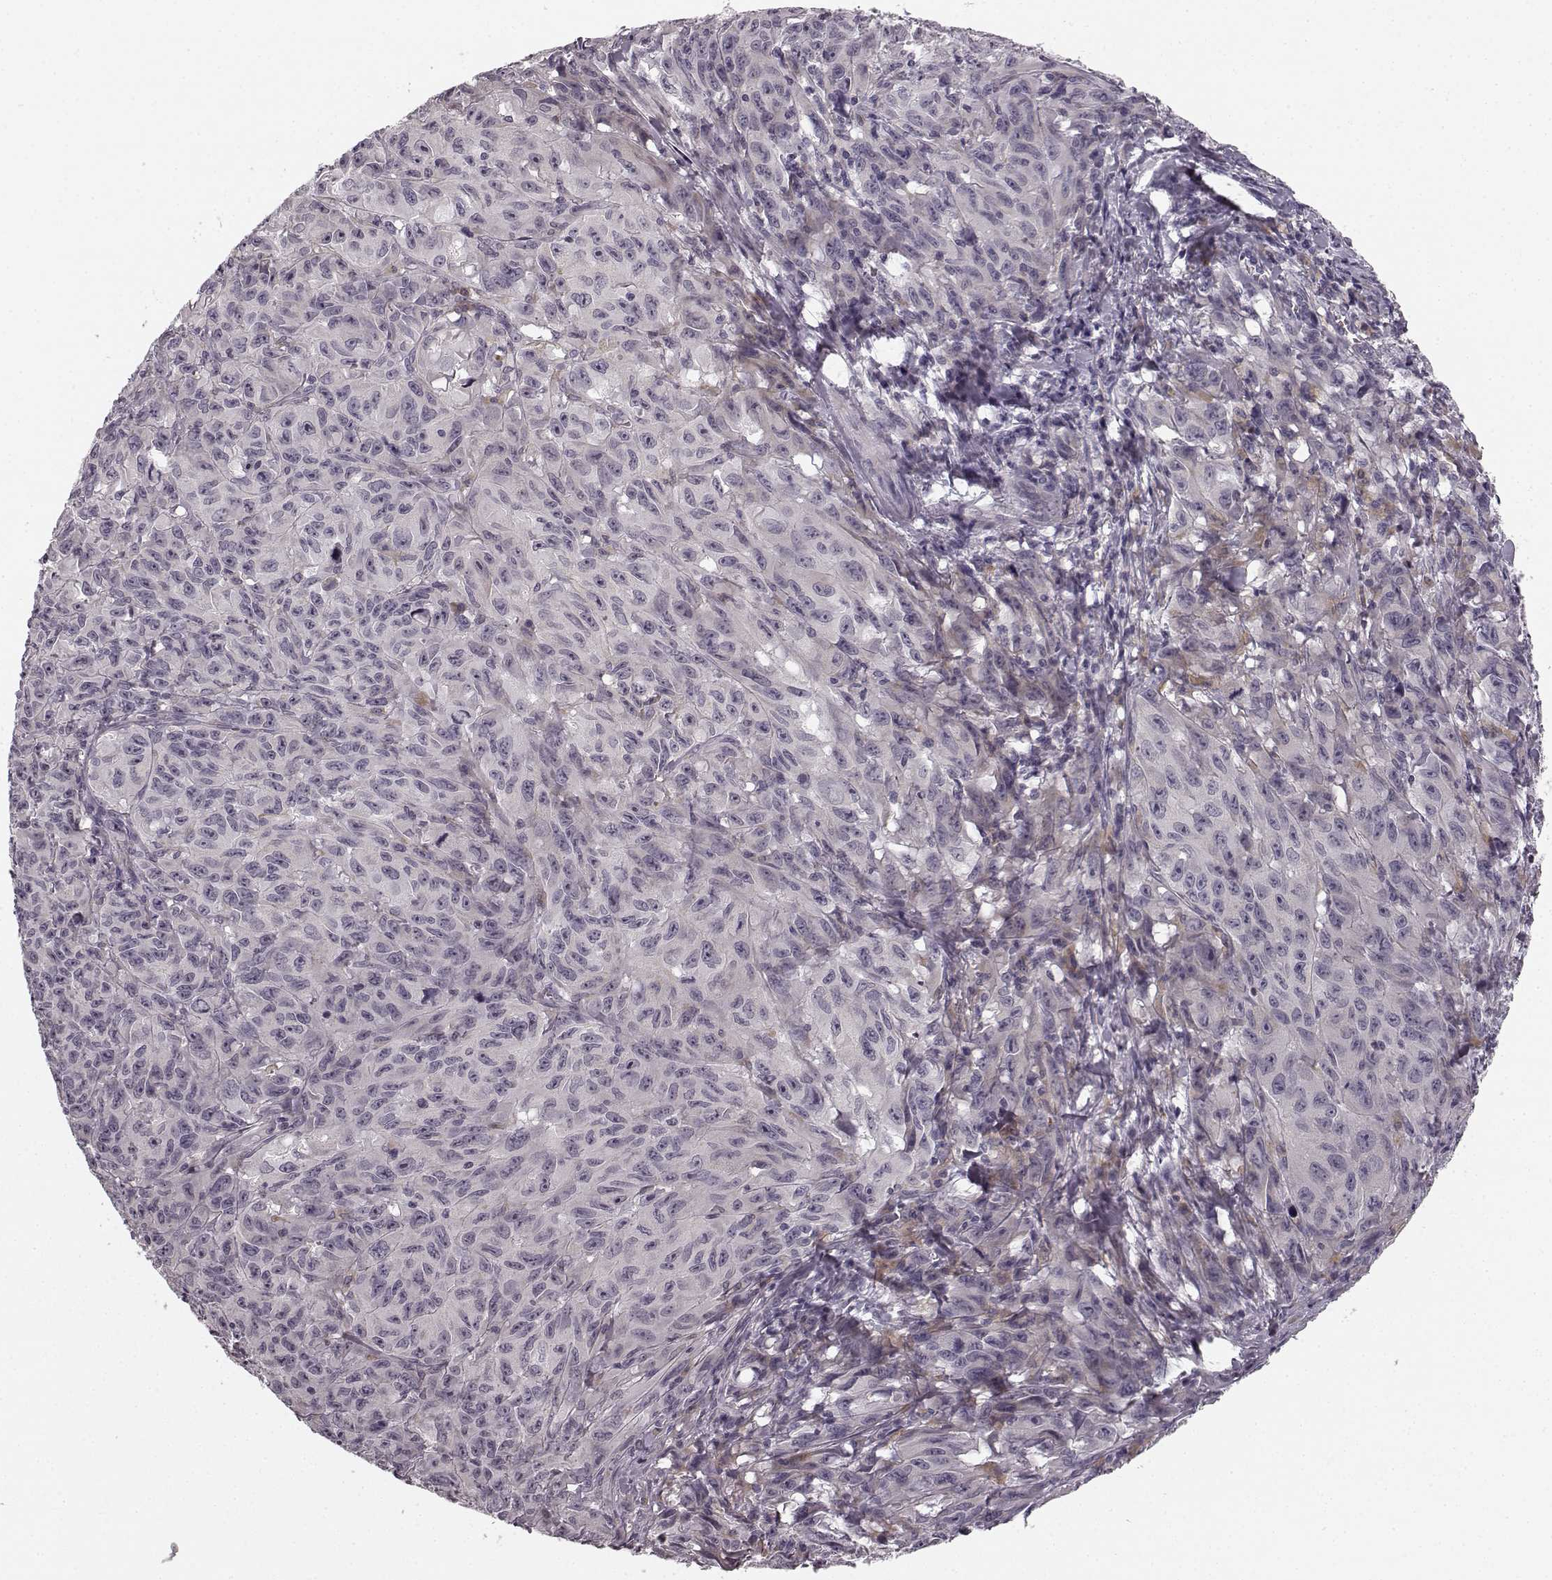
{"staining": {"intensity": "negative", "quantity": "none", "location": "none"}, "tissue": "melanoma", "cell_type": "Tumor cells", "image_type": "cancer", "snomed": [{"axis": "morphology", "description": "Malignant melanoma, NOS"}, {"axis": "topography", "description": "Vulva, labia, clitoris and Bartholin´s gland, NO"}], "caption": "Immunohistochemical staining of human malignant melanoma reveals no significant staining in tumor cells. Brightfield microscopy of IHC stained with DAB (3,3'-diaminobenzidine) (brown) and hematoxylin (blue), captured at high magnification.", "gene": "FAM234B", "patient": {"sex": "female", "age": 75}}